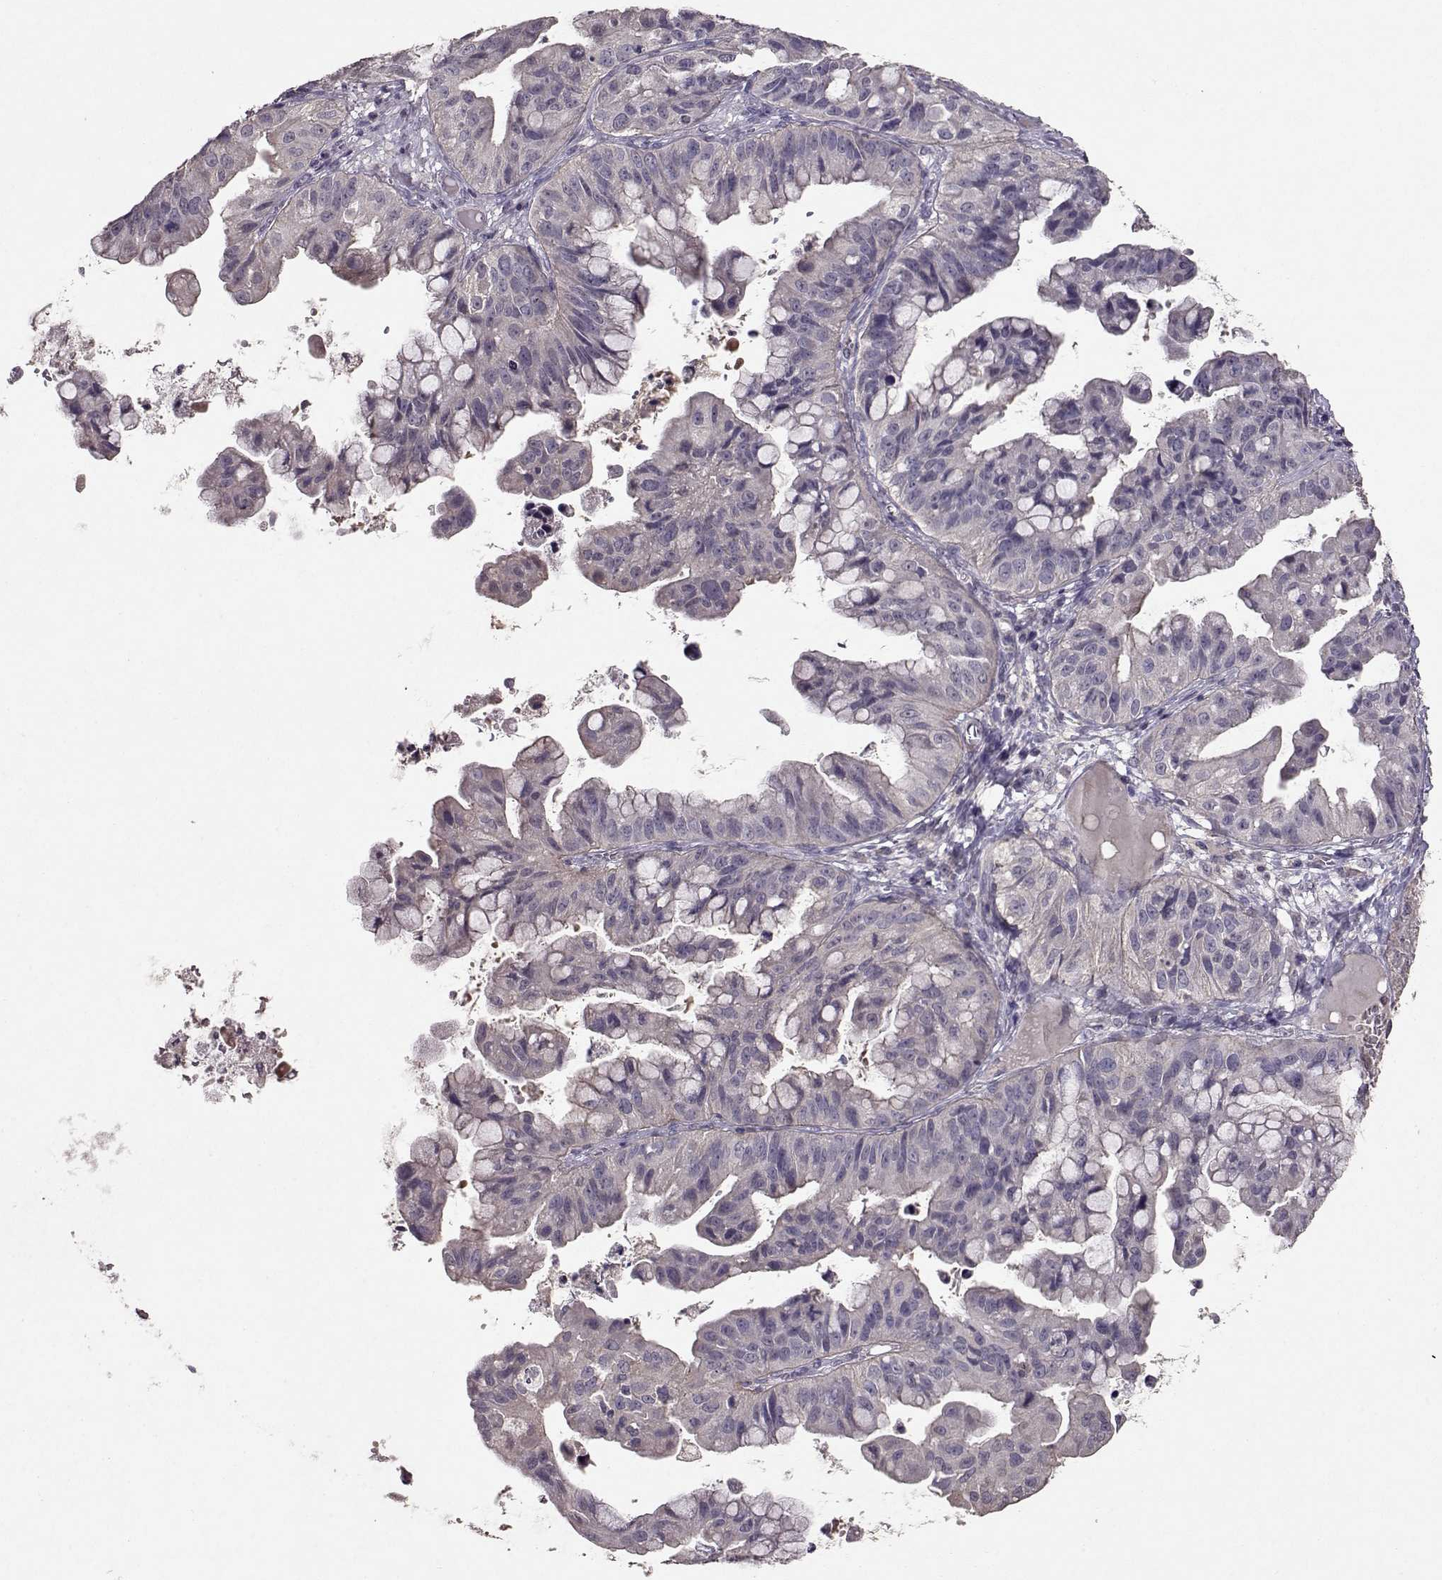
{"staining": {"intensity": "negative", "quantity": "none", "location": "none"}, "tissue": "ovarian cancer", "cell_type": "Tumor cells", "image_type": "cancer", "snomed": [{"axis": "morphology", "description": "Cystadenocarcinoma, mucinous, NOS"}, {"axis": "topography", "description": "Ovary"}], "caption": "Immunohistochemistry (IHC) image of human ovarian cancer stained for a protein (brown), which exhibits no expression in tumor cells.", "gene": "PMCH", "patient": {"sex": "female", "age": 76}}